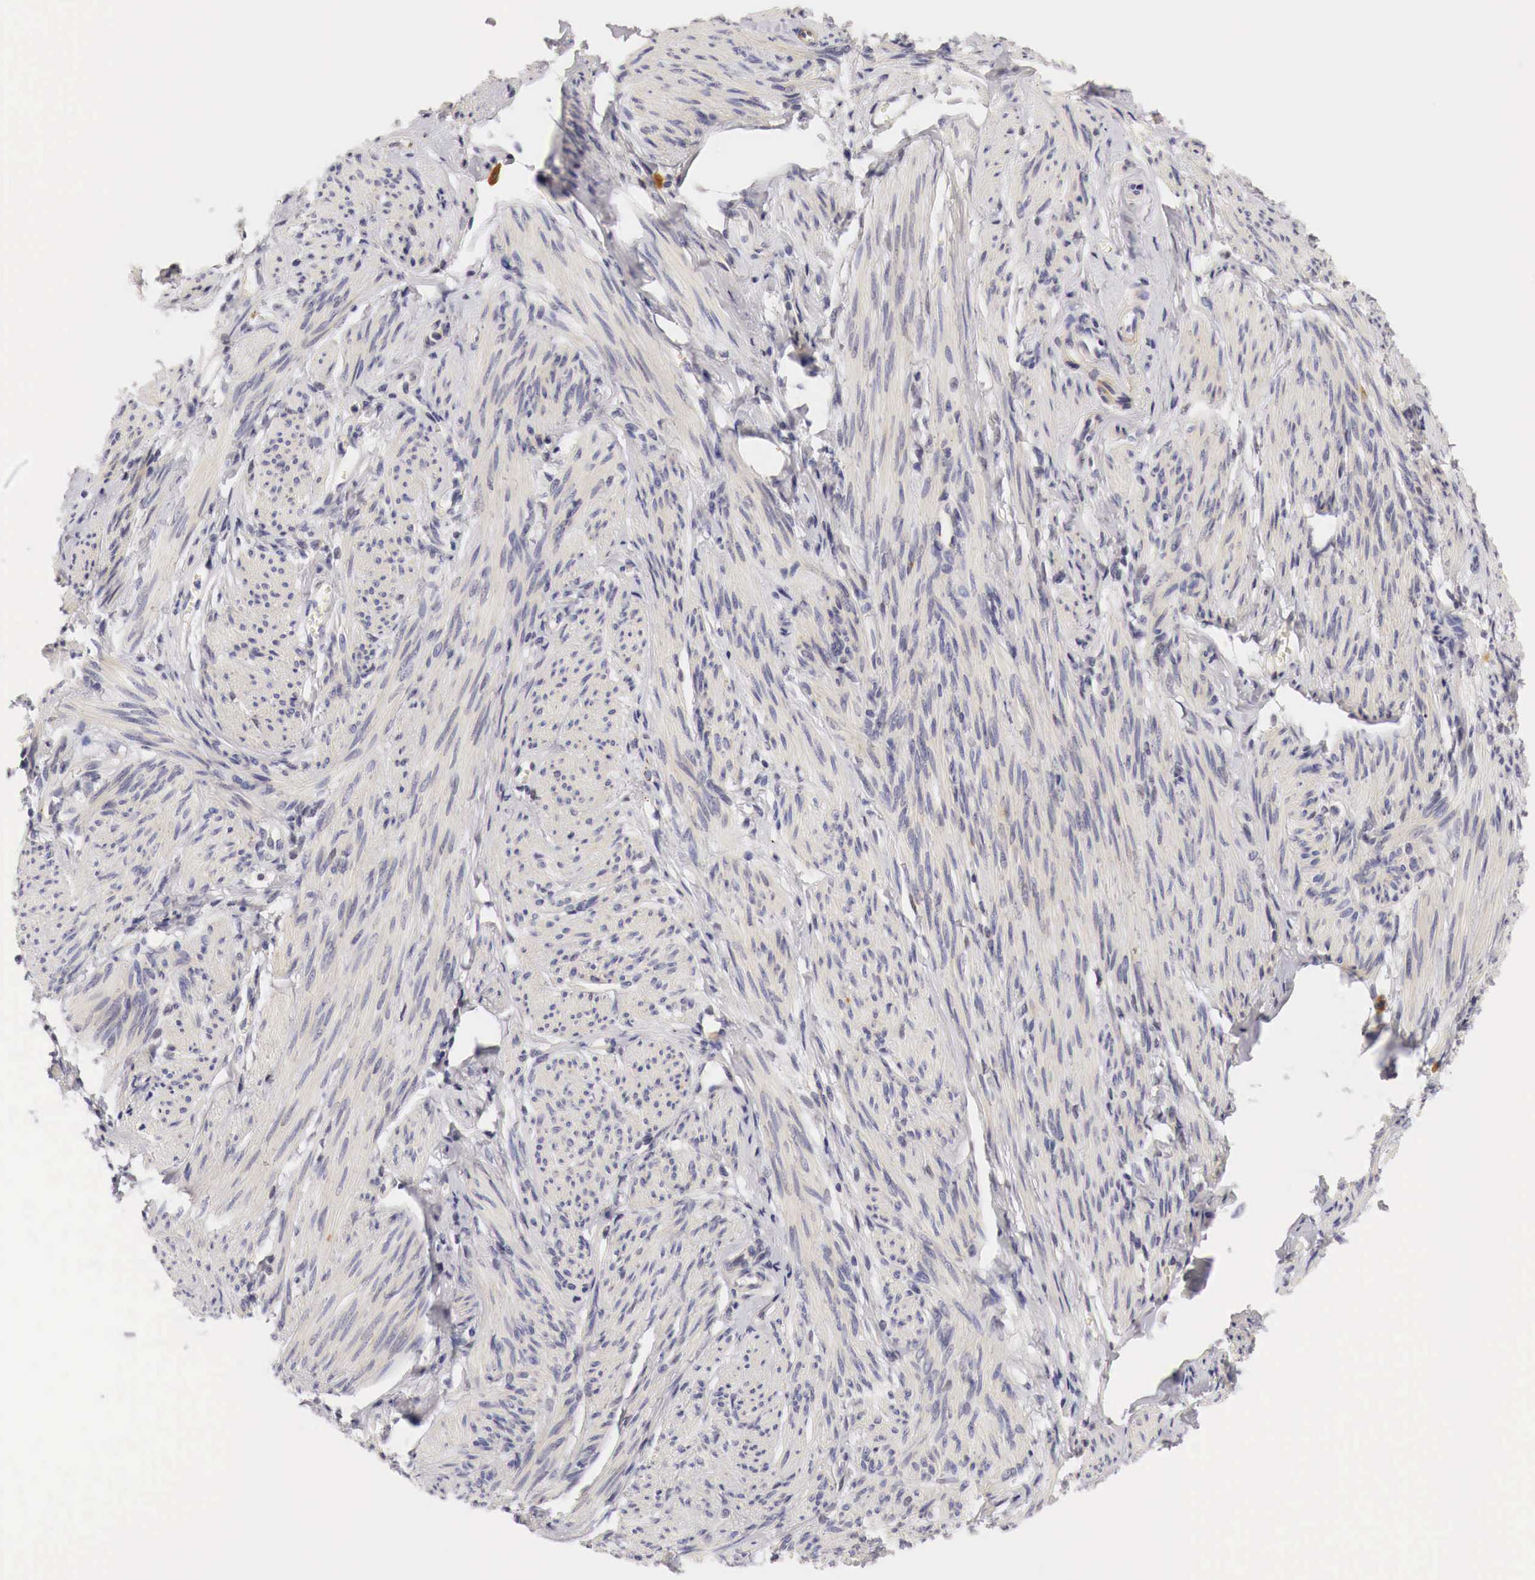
{"staining": {"intensity": "negative", "quantity": "none", "location": "none"}, "tissue": "endometrial cancer", "cell_type": "Tumor cells", "image_type": "cancer", "snomed": [{"axis": "morphology", "description": "Adenocarcinoma, NOS"}, {"axis": "topography", "description": "Endometrium"}], "caption": "This is a micrograph of immunohistochemistry (IHC) staining of adenocarcinoma (endometrial), which shows no expression in tumor cells. The staining was performed using DAB to visualize the protein expression in brown, while the nuclei were stained in blue with hematoxylin (Magnification: 20x).", "gene": "CASP3", "patient": {"sex": "female", "age": 76}}